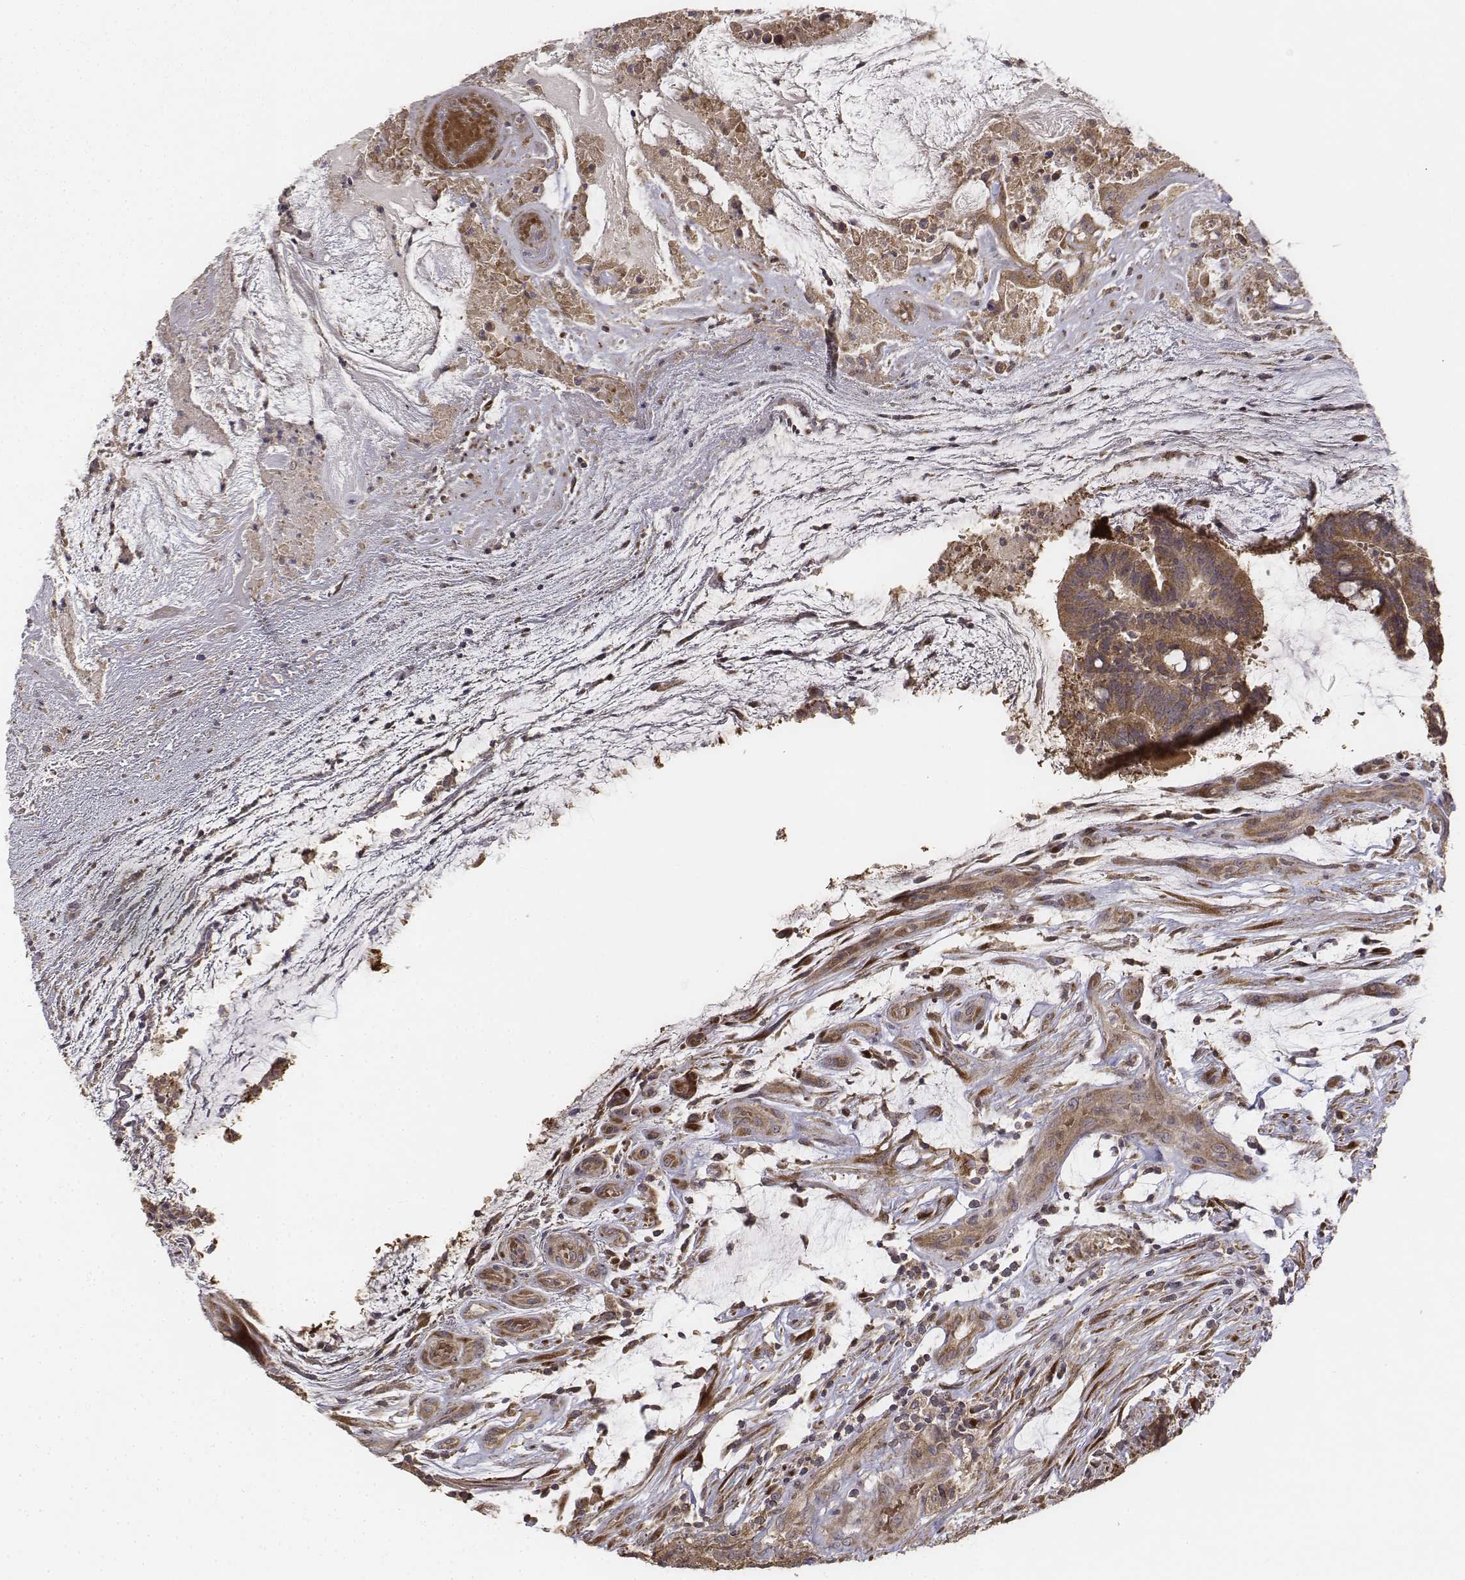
{"staining": {"intensity": "moderate", "quantity": ">75%", "location": "cytoplasmic/membranous"}, "tissue": "colorectal cancer", "cell_type": "Tumor cells", "image_type": "cancer", "snomed": [{"axis": "morphology", "description": "Adenocarcinoma, NOS"}, {"axis": "topography", "description": "Colon"}], "caption": "The photomicrograph demonstrates staining of colorectal cancer, revealing moderate cytoplasmic/membranous protein expression (brown color) within tumor cells.", "gene": "FBXO21", "patient": {"sex": "female", "age": 43}}